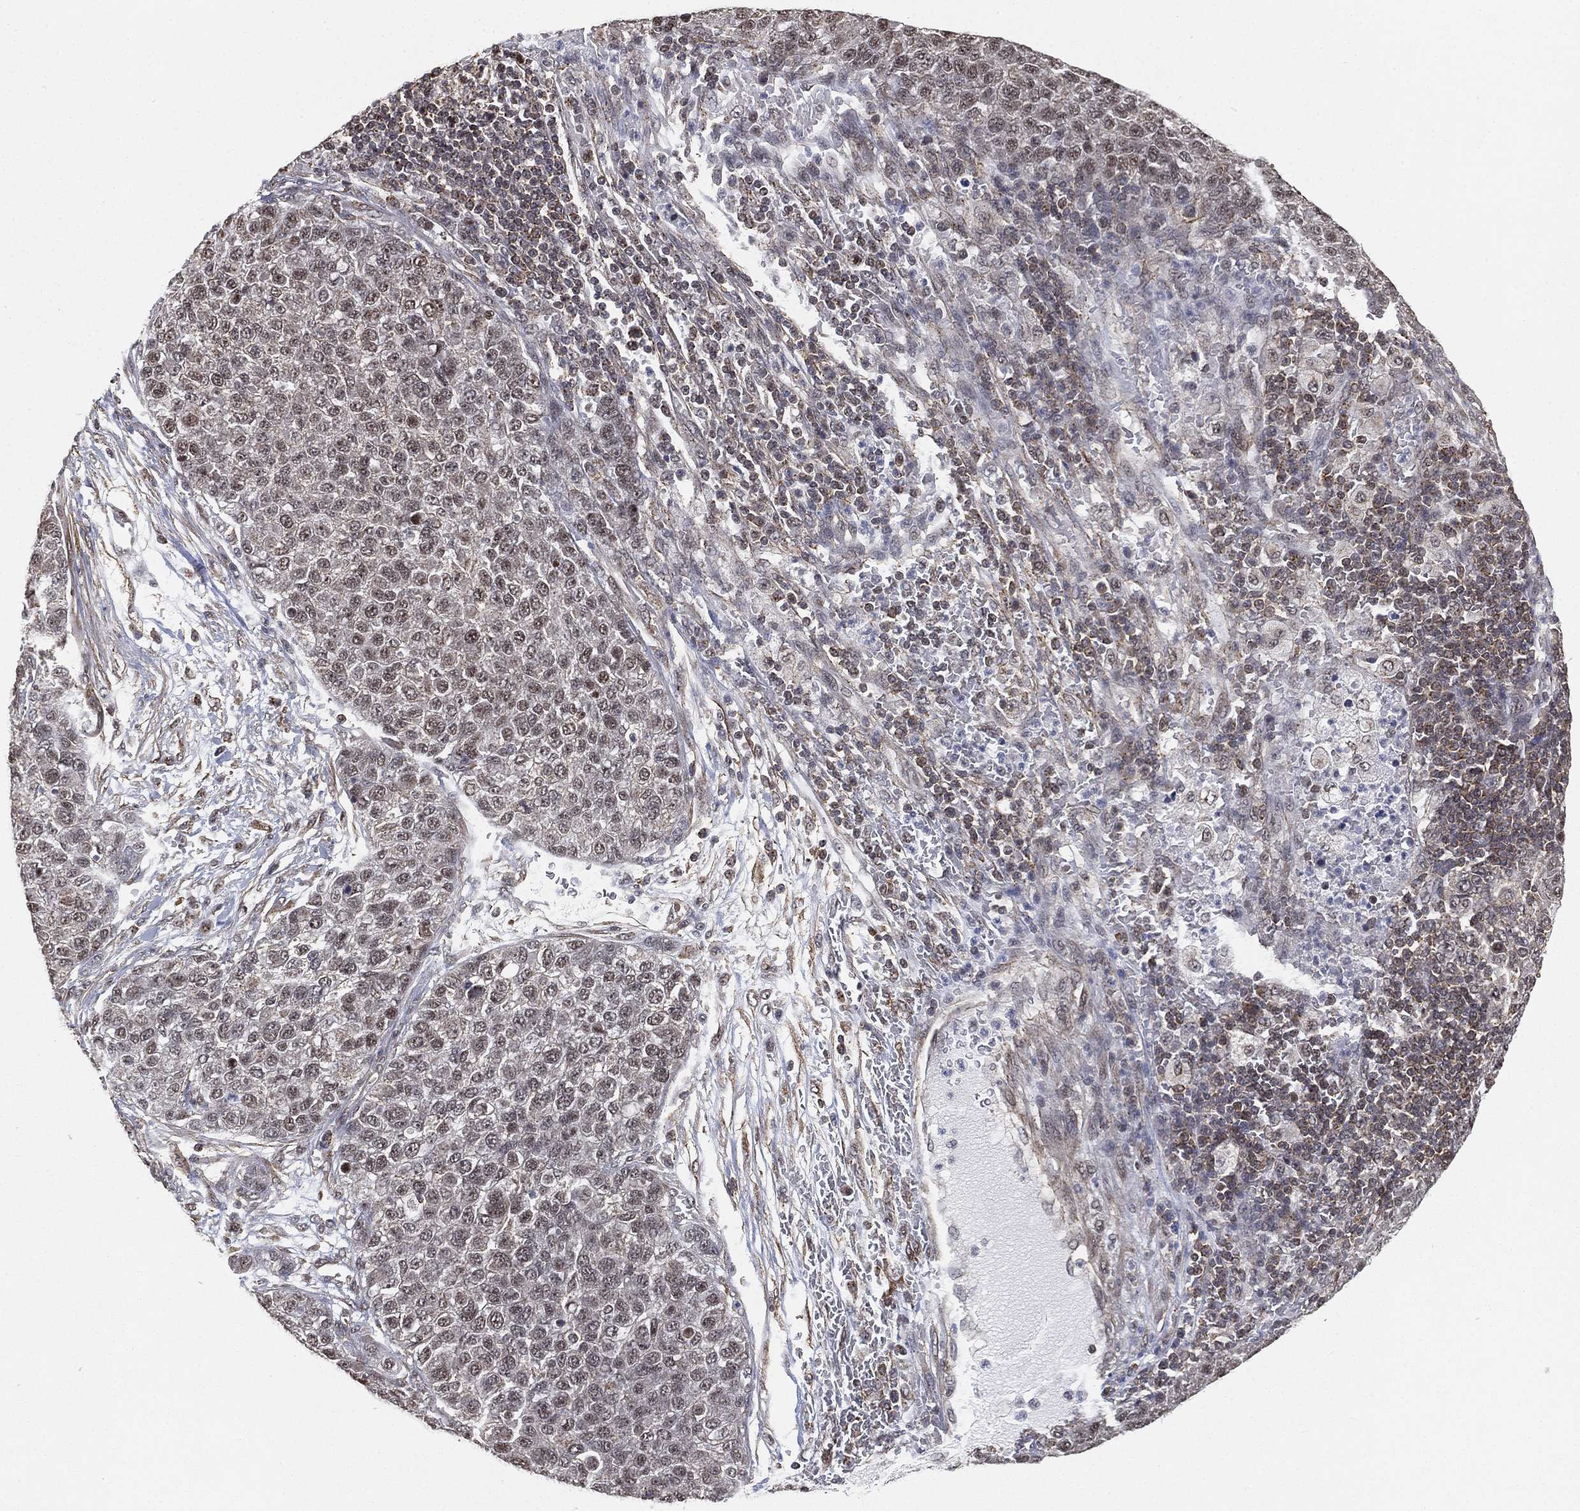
{"staining": {"intensity": "weak", "quantity": "<25%", "location": "nuclear"}, "tissue": "pancreatic cancer", "cell_type": "Tumor cells", "image_type": "cancer", "snomed": [{"axis": "morphology", "description": "Adenocarcinoma, NOS"}, {"axis": "topography", "description": "Pancreas"}], "caption": "An immunohistochemistry (IHC) image of pancreatic adenocarcinoma is shown. There is no staining in tumor cells of pancreatic adenocarcinoma.", "gene": "RSRC2", "patient": {"sex": "female", "age": 61}}